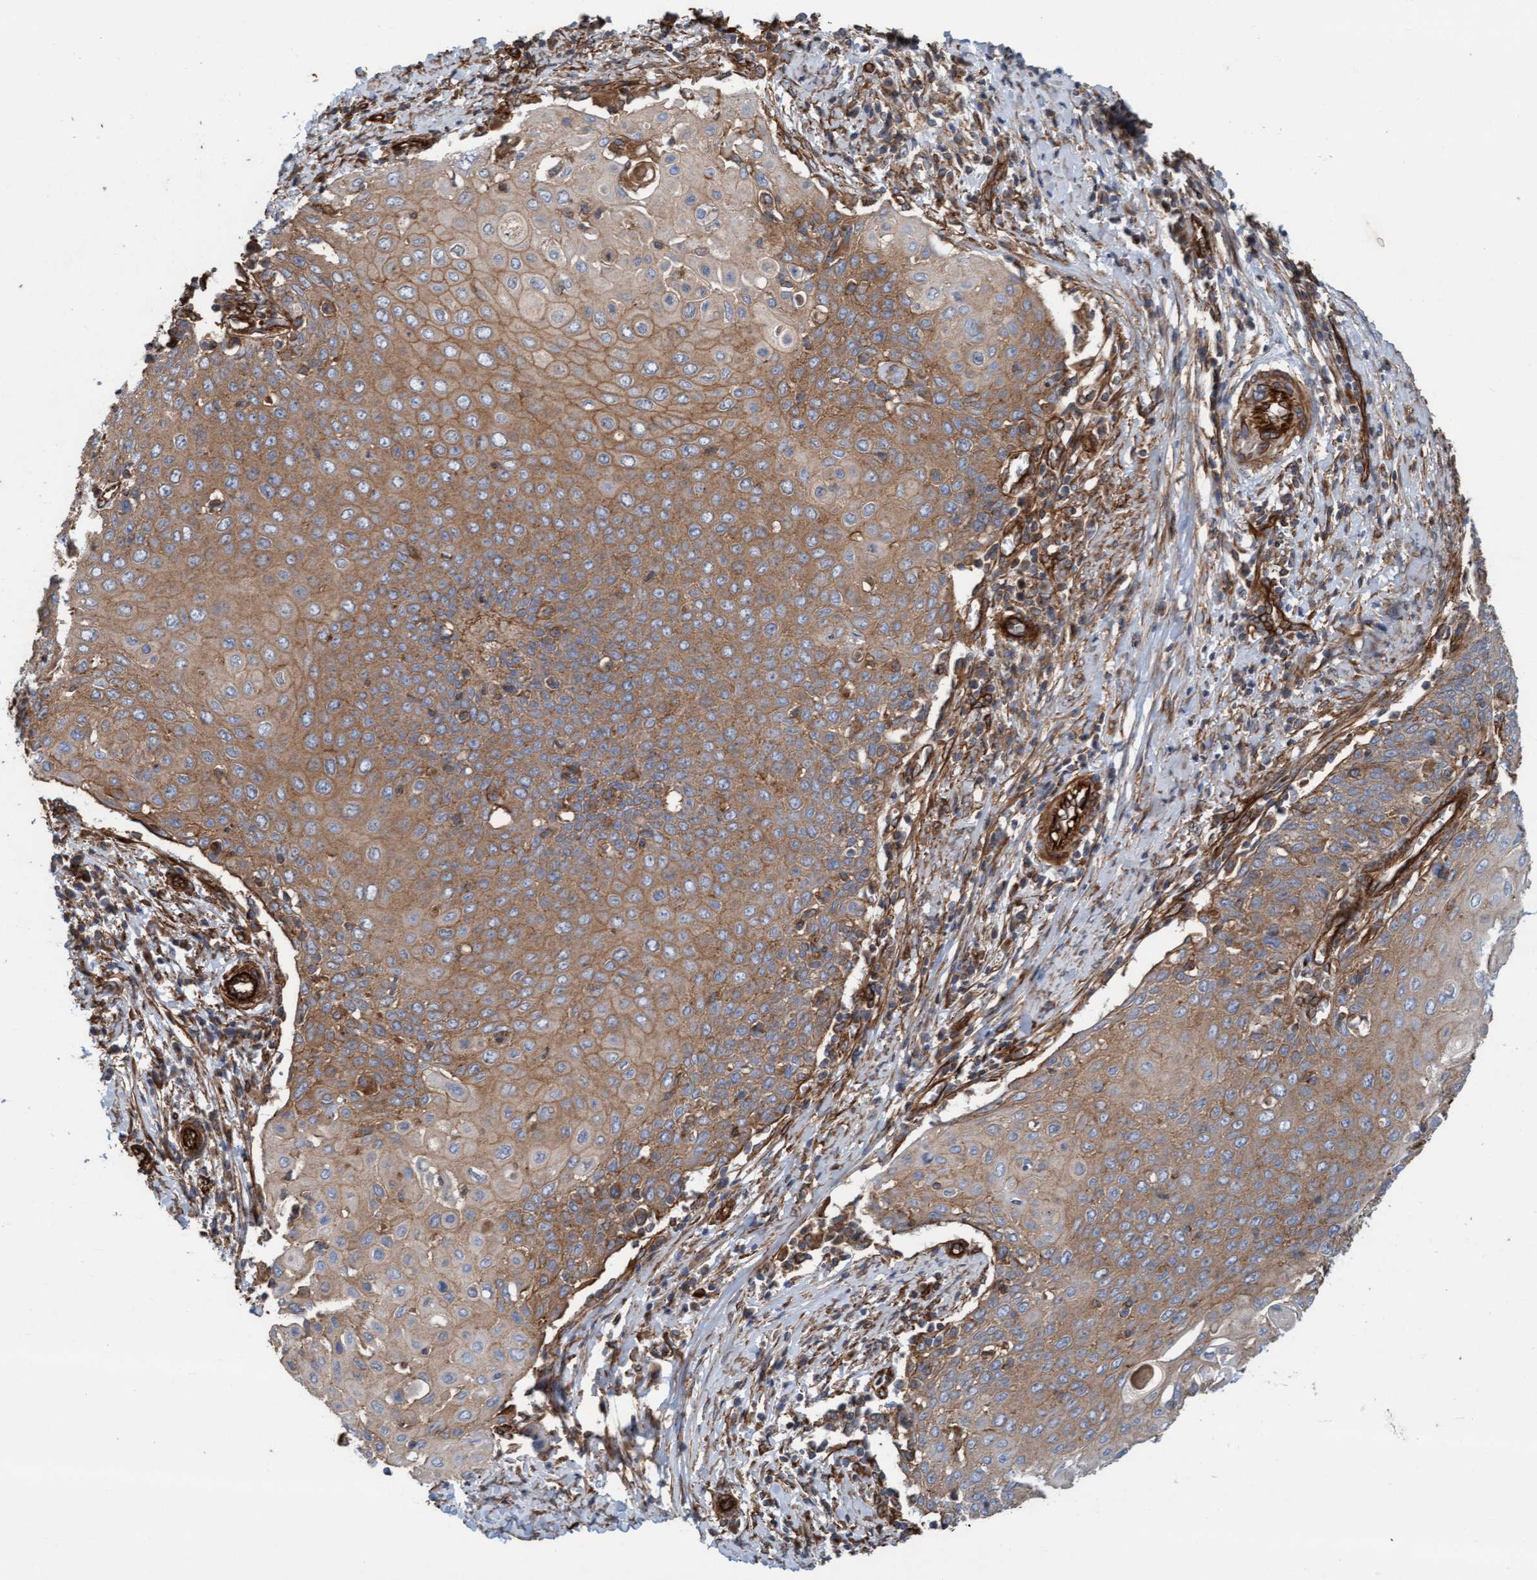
{"staining": {"intensity": "moderate", "quantity": ">75%", "location": "cytoplasmic/membranous"}, "tissue": "cervical cancer", "cell_type": "Tumor cells", "image_type": "cancer", "snomed": [{"axis": "morphology", "description": "Squamous cell carcinoma, NOS"}, {"axis": "topography", "description": "Cervix"}], "caption": "Cervical cancer (squamous cell carcinoma) tissue demonstrates moderate cytoplasmic/membranous positivity in about >75% of tumor cells", "gene": "STXBP4", "patient": {"sex": "female", "age": 39}}